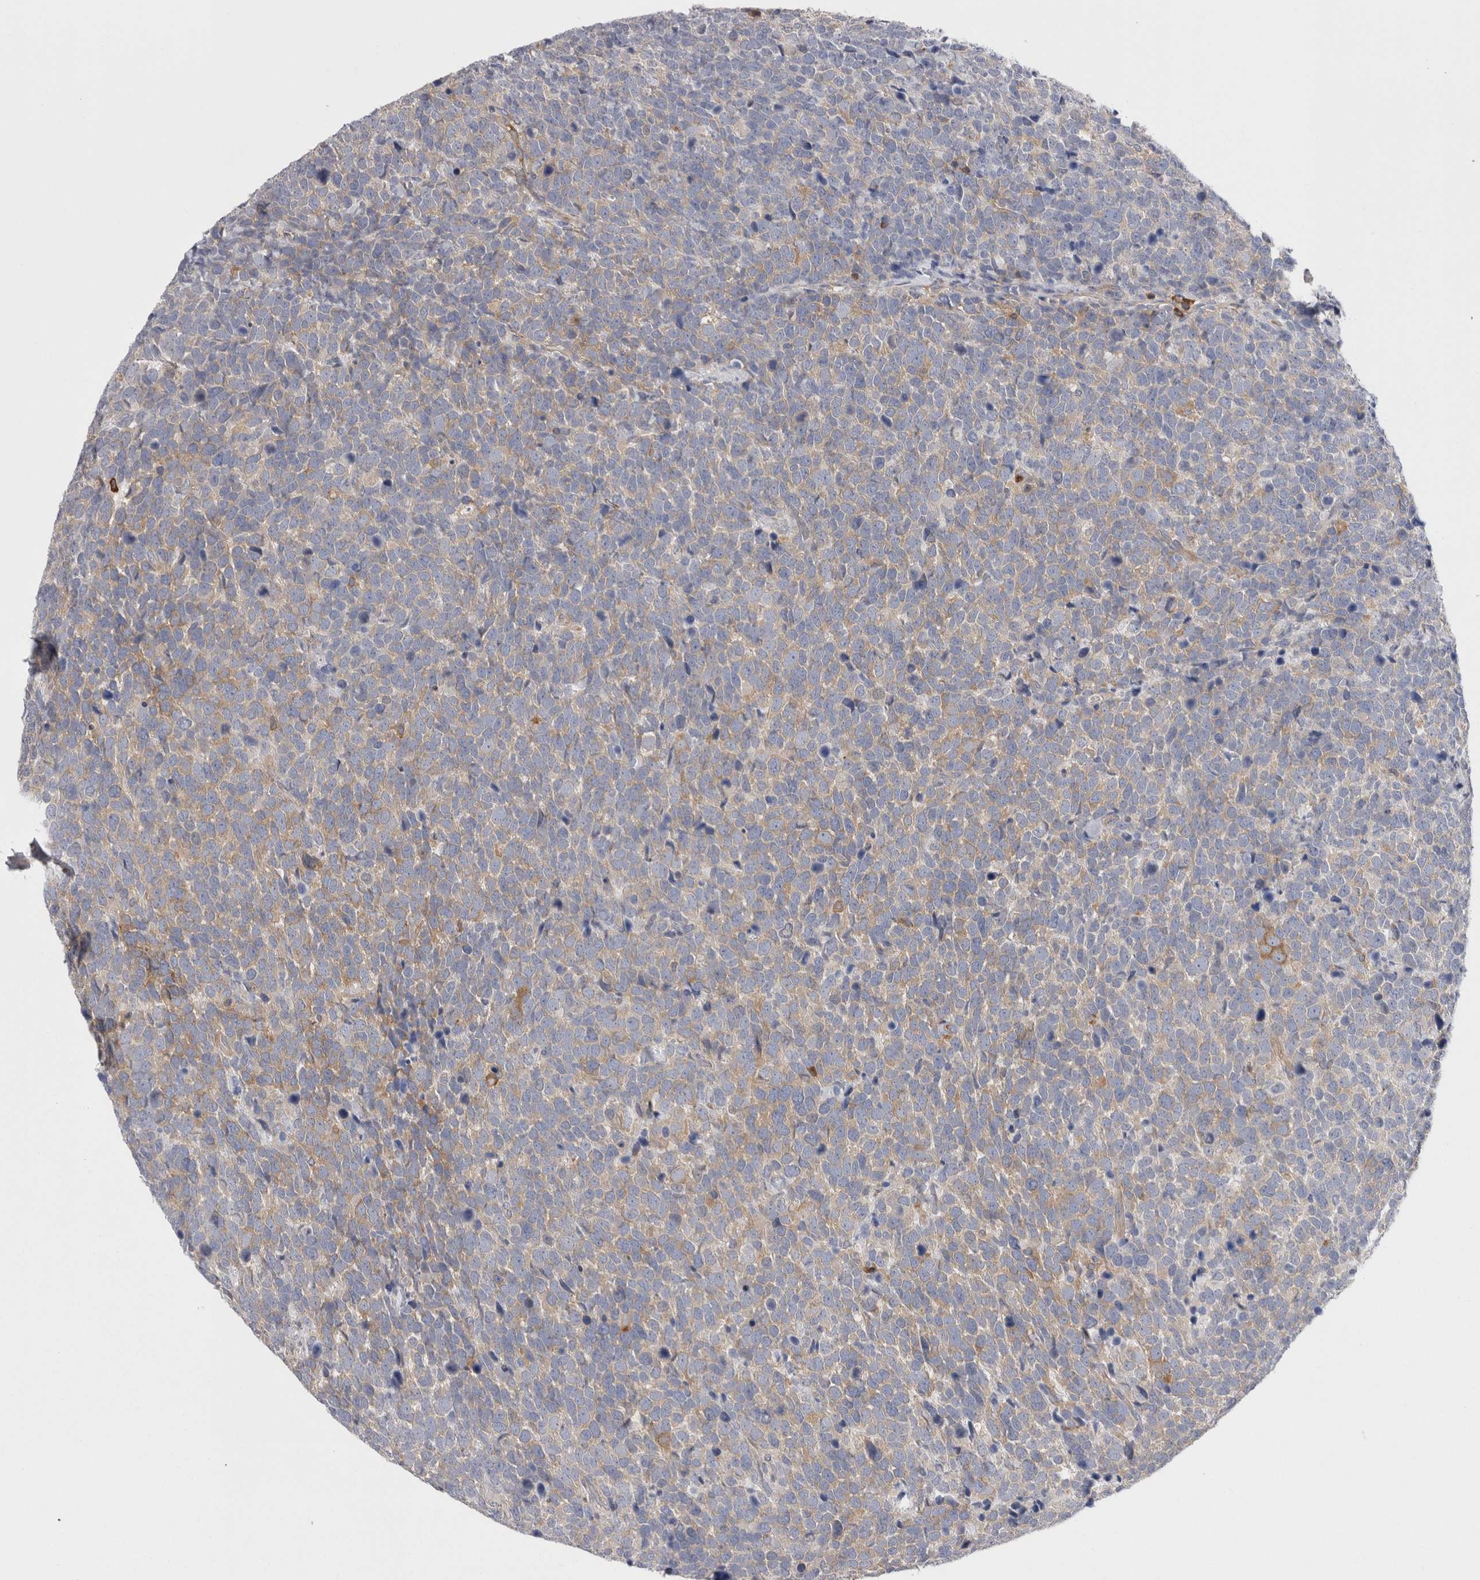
{"staining": {"intensity": "weak", "quantity": "25%-75%", "location": "cytoplasmic/membranous"}, "tissue": "urothelial cancer", "cell_type": "Tumor cells", "image_type": "cancer", "snomed": [{"axis": "morphology", "description": "Urothelial carcinoma, High grade"}, {"axis": "topography", "description": "Urinary bladder"}], "caption": "A brown stain labels weak cytoplasmic/membranous expression of a protein in urothelial cancer tumor cells.", "gene": "RAB11FIP1", "patient": {"sex": "female", "age": 82}}